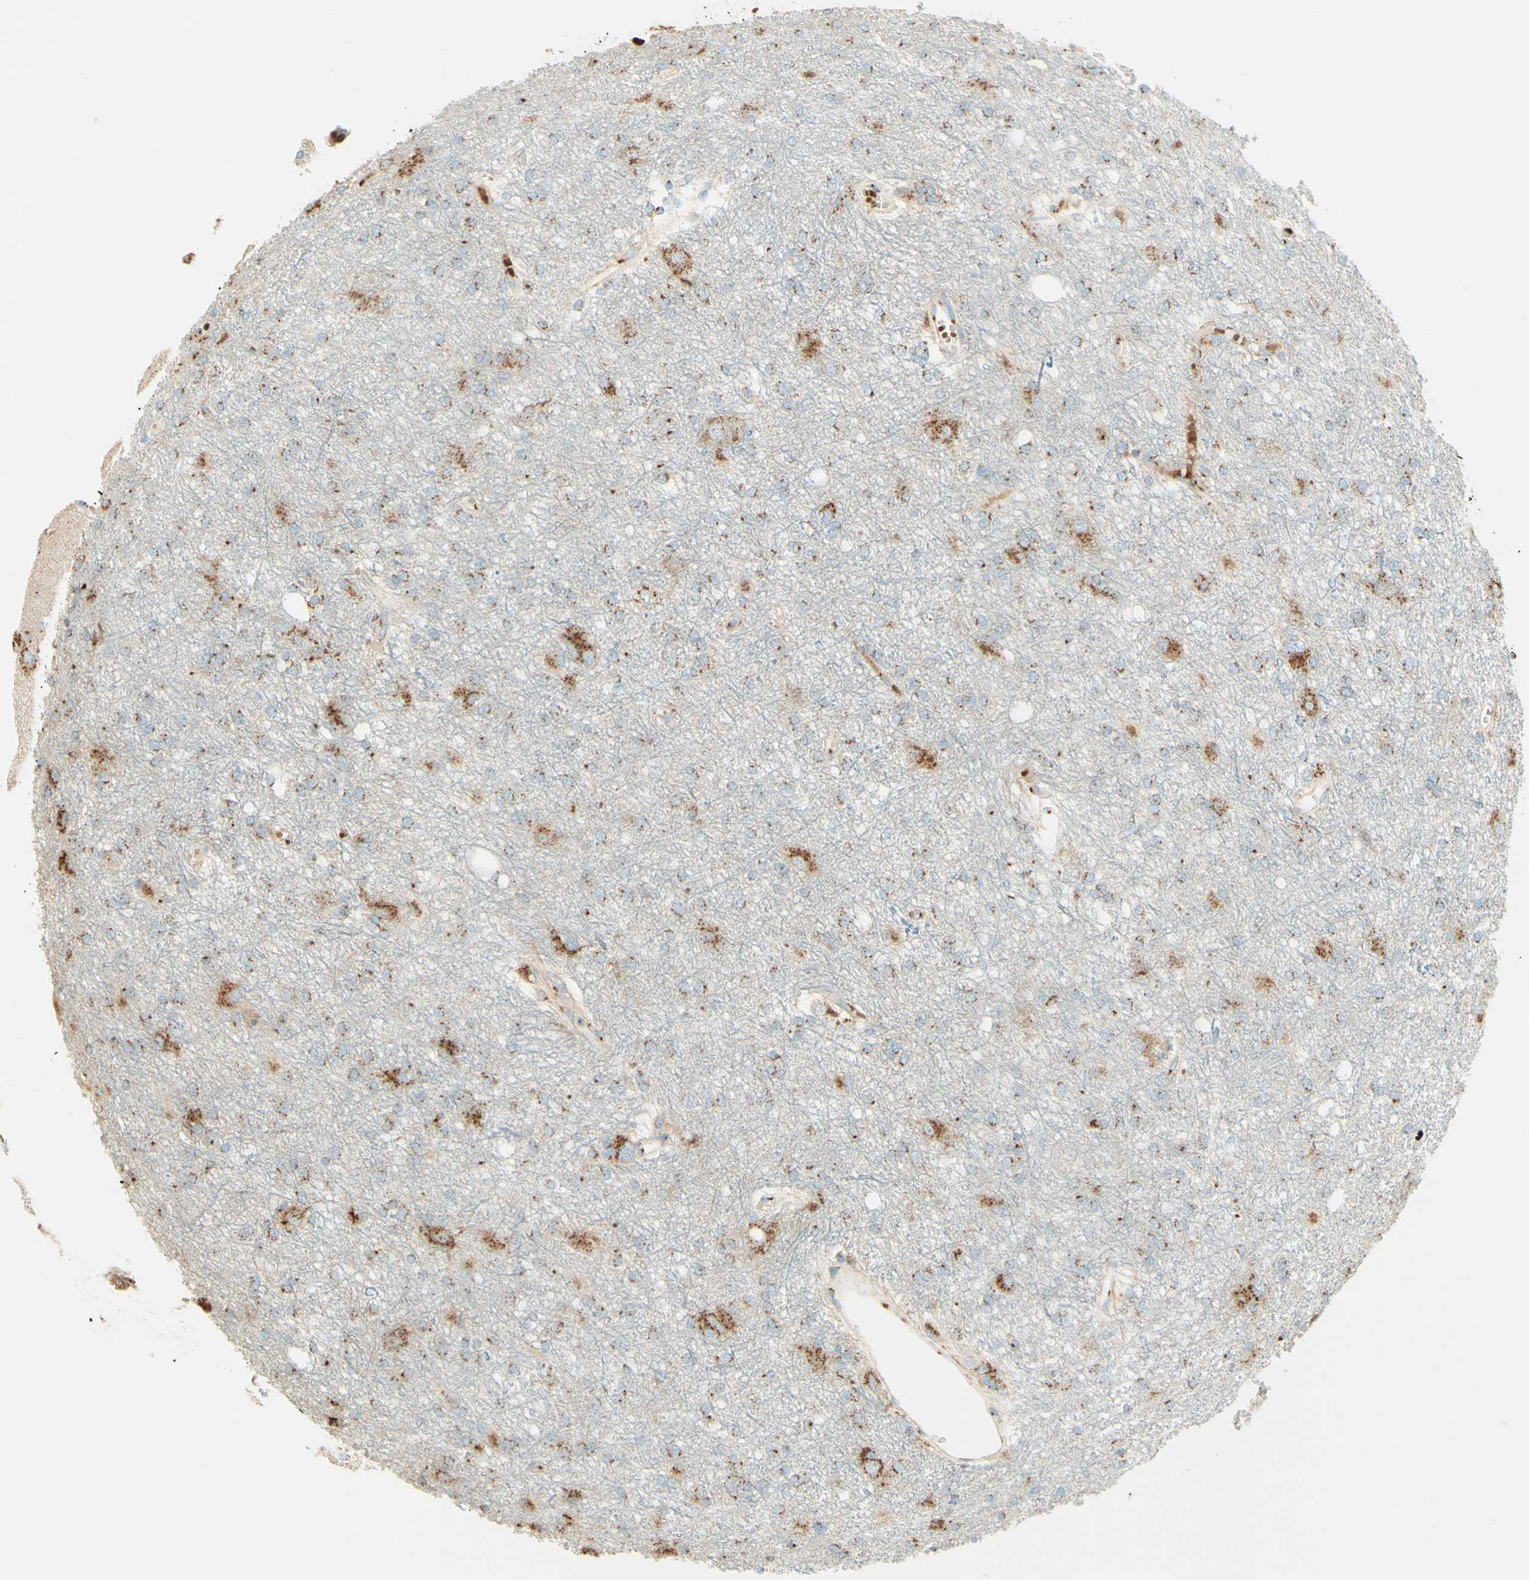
{"staining": {"intensity": "strong", "quantity": "25%-75%", "location": "cytoplasmic/membranous"}, "tissue": "glioma", "cell_type": "Tumor cells", "image_type": "cancer", "snomed": [{"axis": "morphology", "description": "Glioma, malignant, High grade"}, {"axis": "topography", "description": "Brain"}], "caption": "Protein expression analysis of glioma displays strong cytoplasmic/membranous staining in about 25%-75% of tumor cells.", "gene": "GOLGB1", "patient": {"sex": "female", "age": 59}}